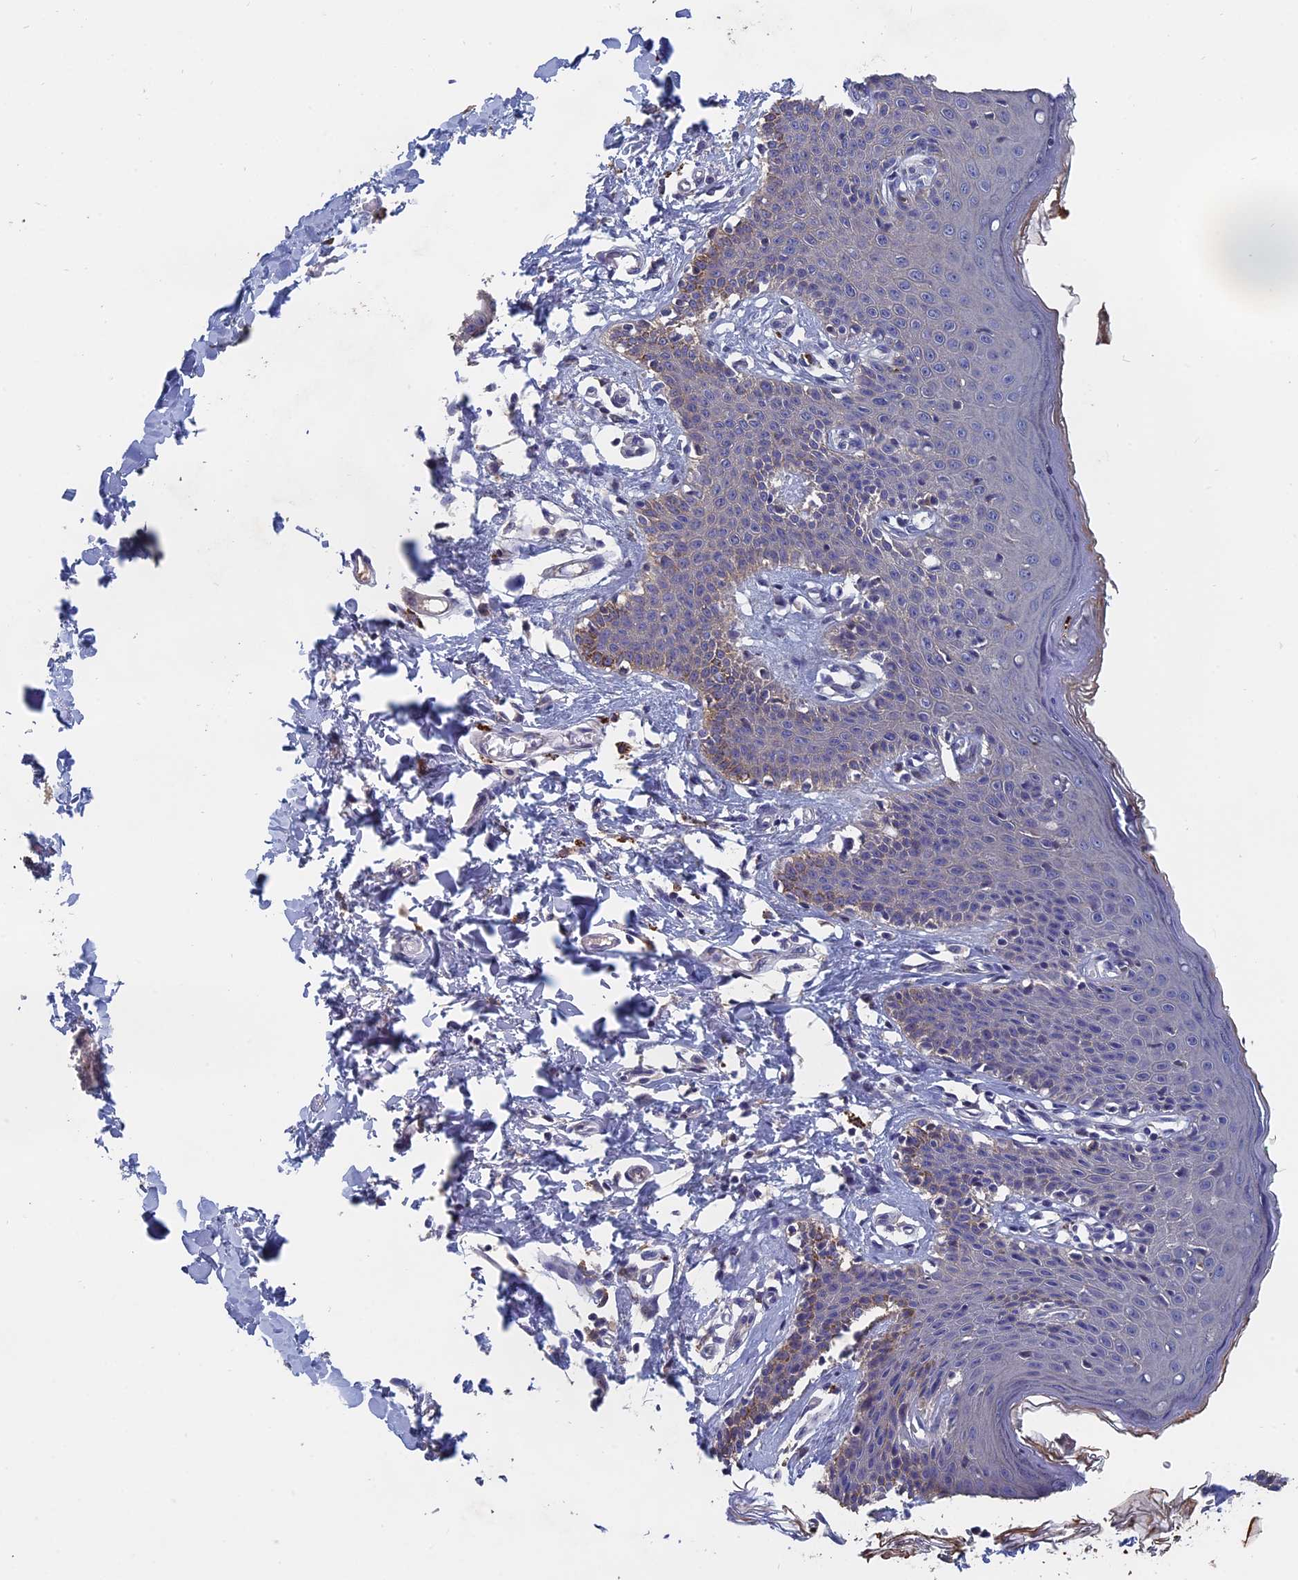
{"staining": {"intensity": "weak", "quantity": "25%-75%", "location": "cytoplasmic/membranous"}, "tissue": "skin", "cell_type": "Epidermal cells", "image_type": "normal", "snomed": [{"axis": "morphology", "description": "Normal tissue, NOS"}, {"axis": "topography", "description": "Vulva"}], "caption": "Immunohistochemical staining of normal skin shows 25%-75% levels of weak cytoplasmic/membranous protein staining in approximately 25%-75% of epidermal cells.", "gene": "SLC33A1", "patient": {"sex": "female", "age": 66}}